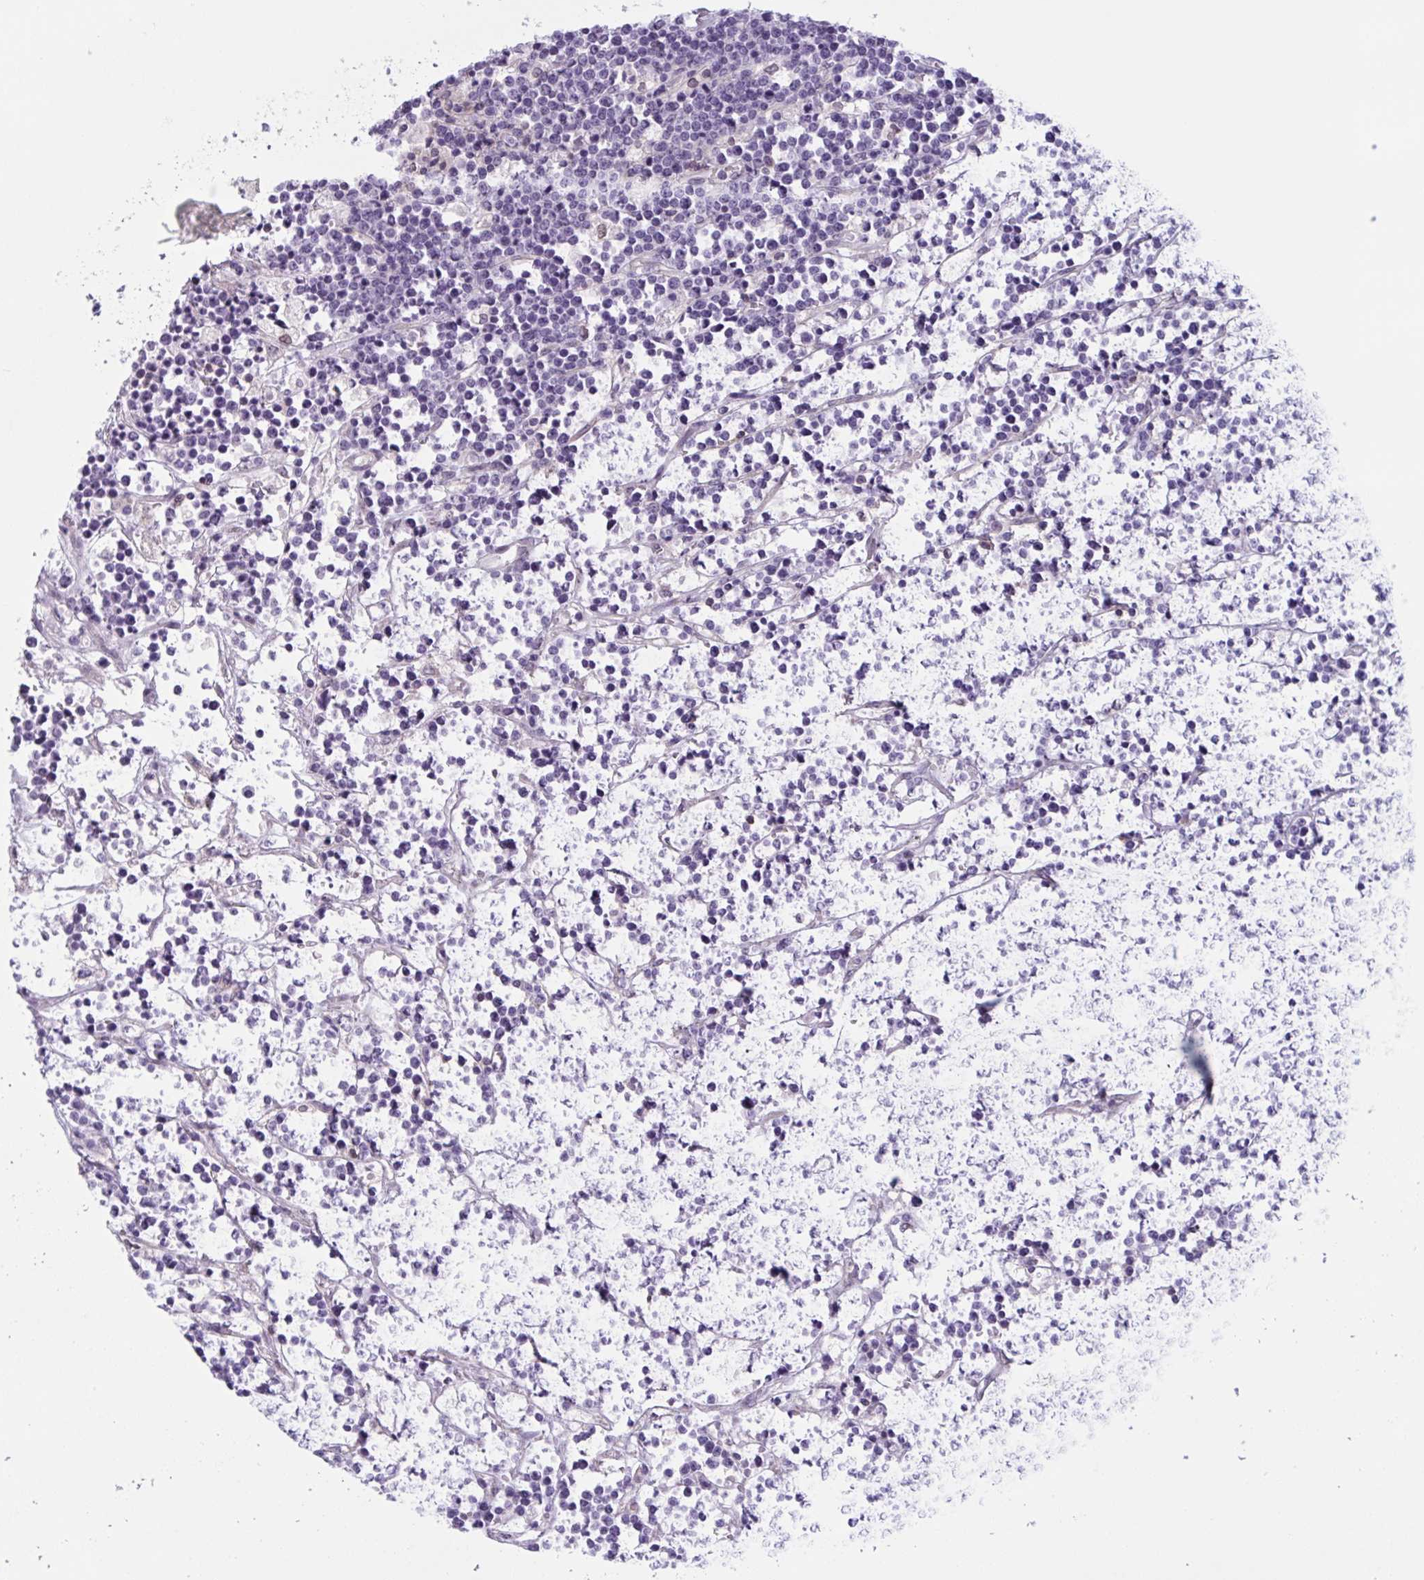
{"staining": {"intensity": "negative", "quantity": "none", "location": "none"}, "tissue": "lymphoma", "cell_type": "Tumor cells", "image_type": "cancer", "snomed": [{"axis": "morphology", "description": "Malignant lymphoma, non-Hodgkin's type, High grade"}, {"axis": "topography", "description": "Ovary"}], "caption": "DAB (3,3'-diaminobenzidine) immunohistochemical staining of lymphoma shows no significant positivity in tumor cells. Nuclei are stained in blue.", "gene": "TANK", "patient": {"sex": "female", "age": 56}}